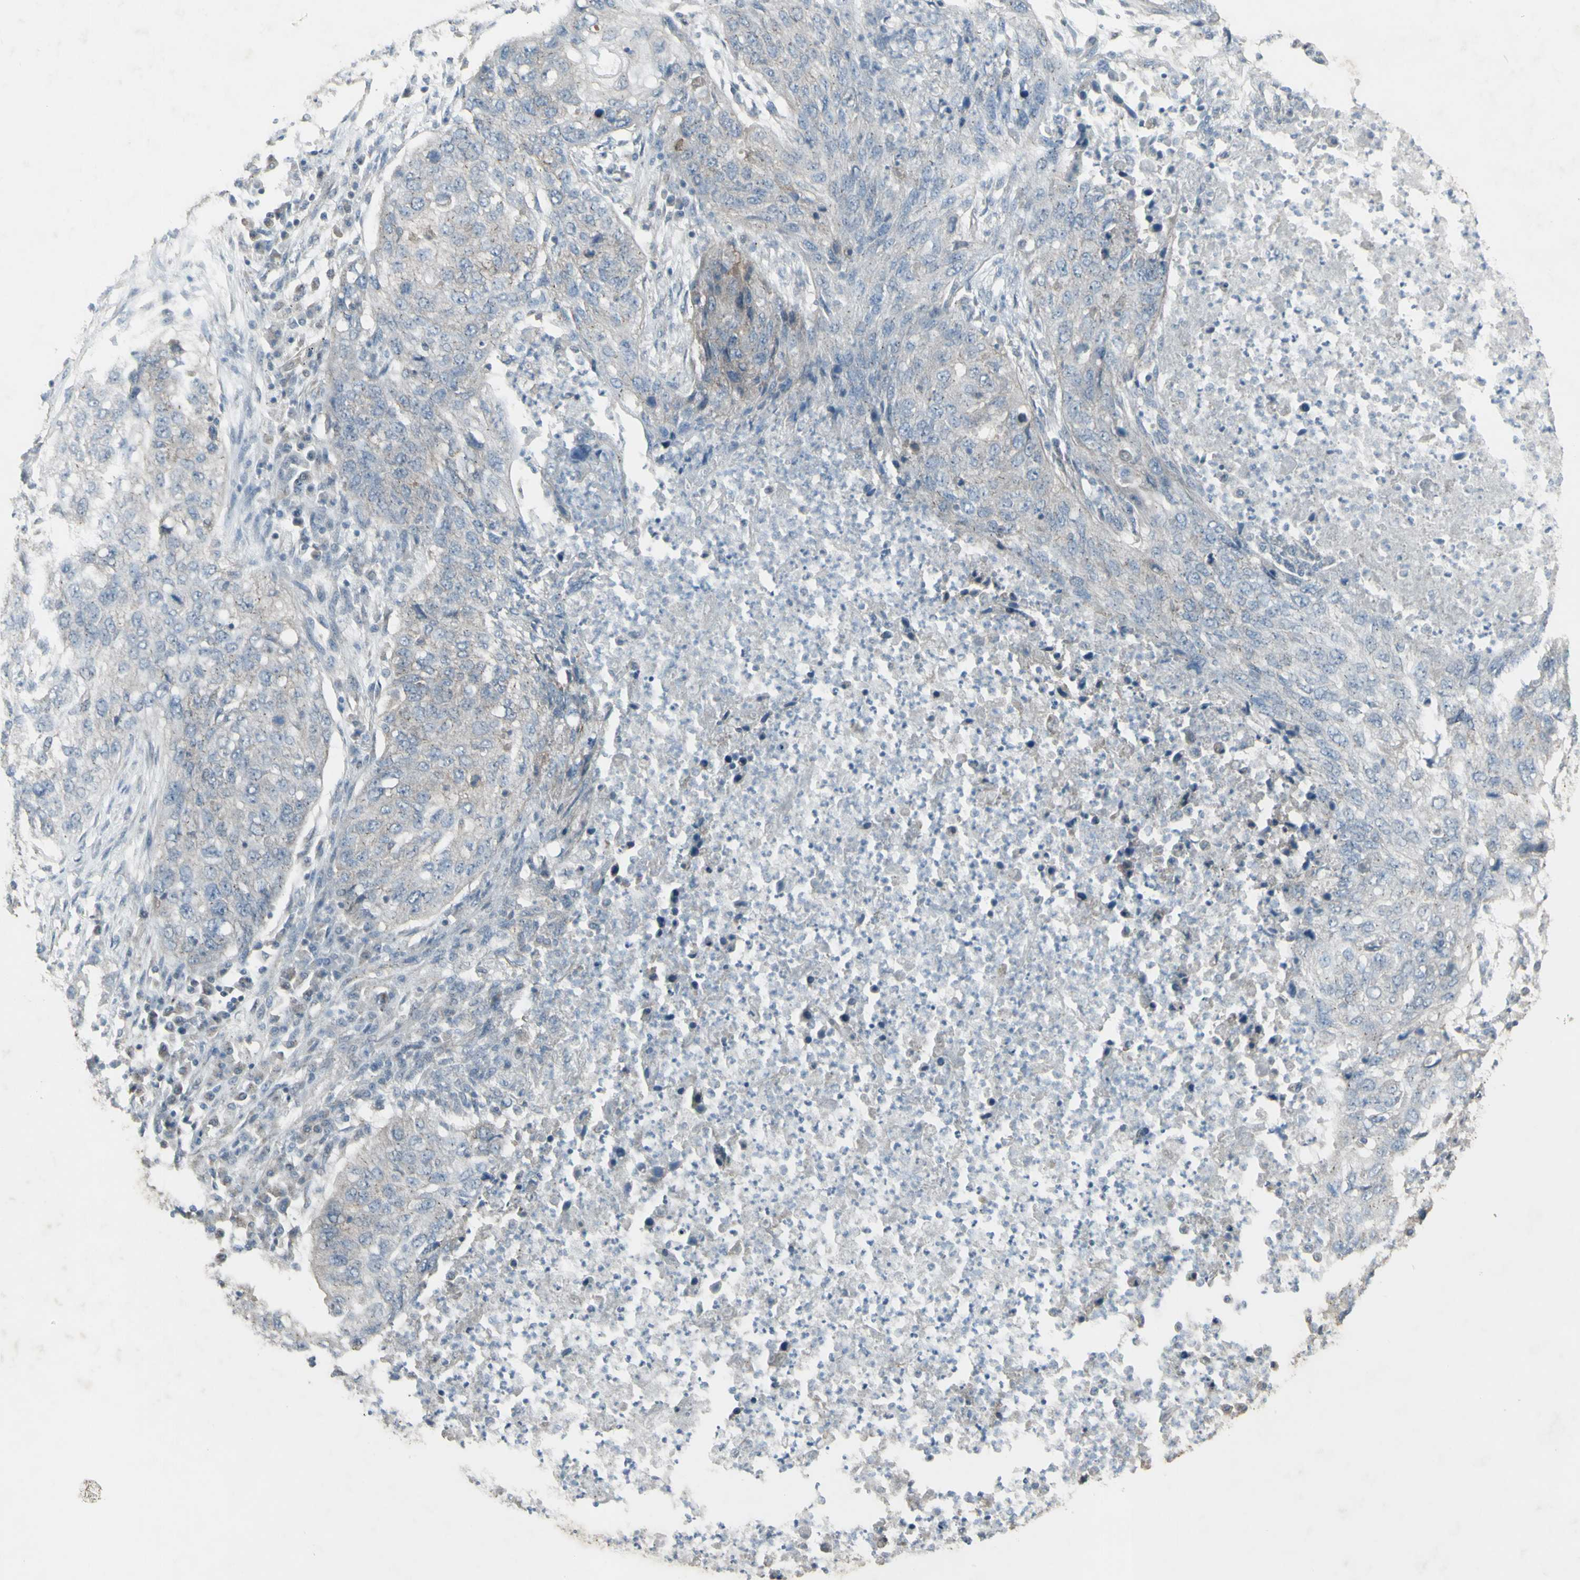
{"staining": {"intensity": "negative", "quantity": "none", "location": "none"}, "tissue": "lung cancer", "cell_type": "Tumor cells", "image_type": "cancer", "snomed": [{"axis": "morphology", "description": "Squamous cell carcinoma, NOS"}, {"axis": "topography", "description": "Lung"}], "caption": "This histopathology image is of lung cancer stained with IHC to label a protein in brown with the nuclei are counter-stained blue. There is no positivity in tumor cells.", "gene": "FXYD3", "patient": {"sex": "female", "age": 63}}